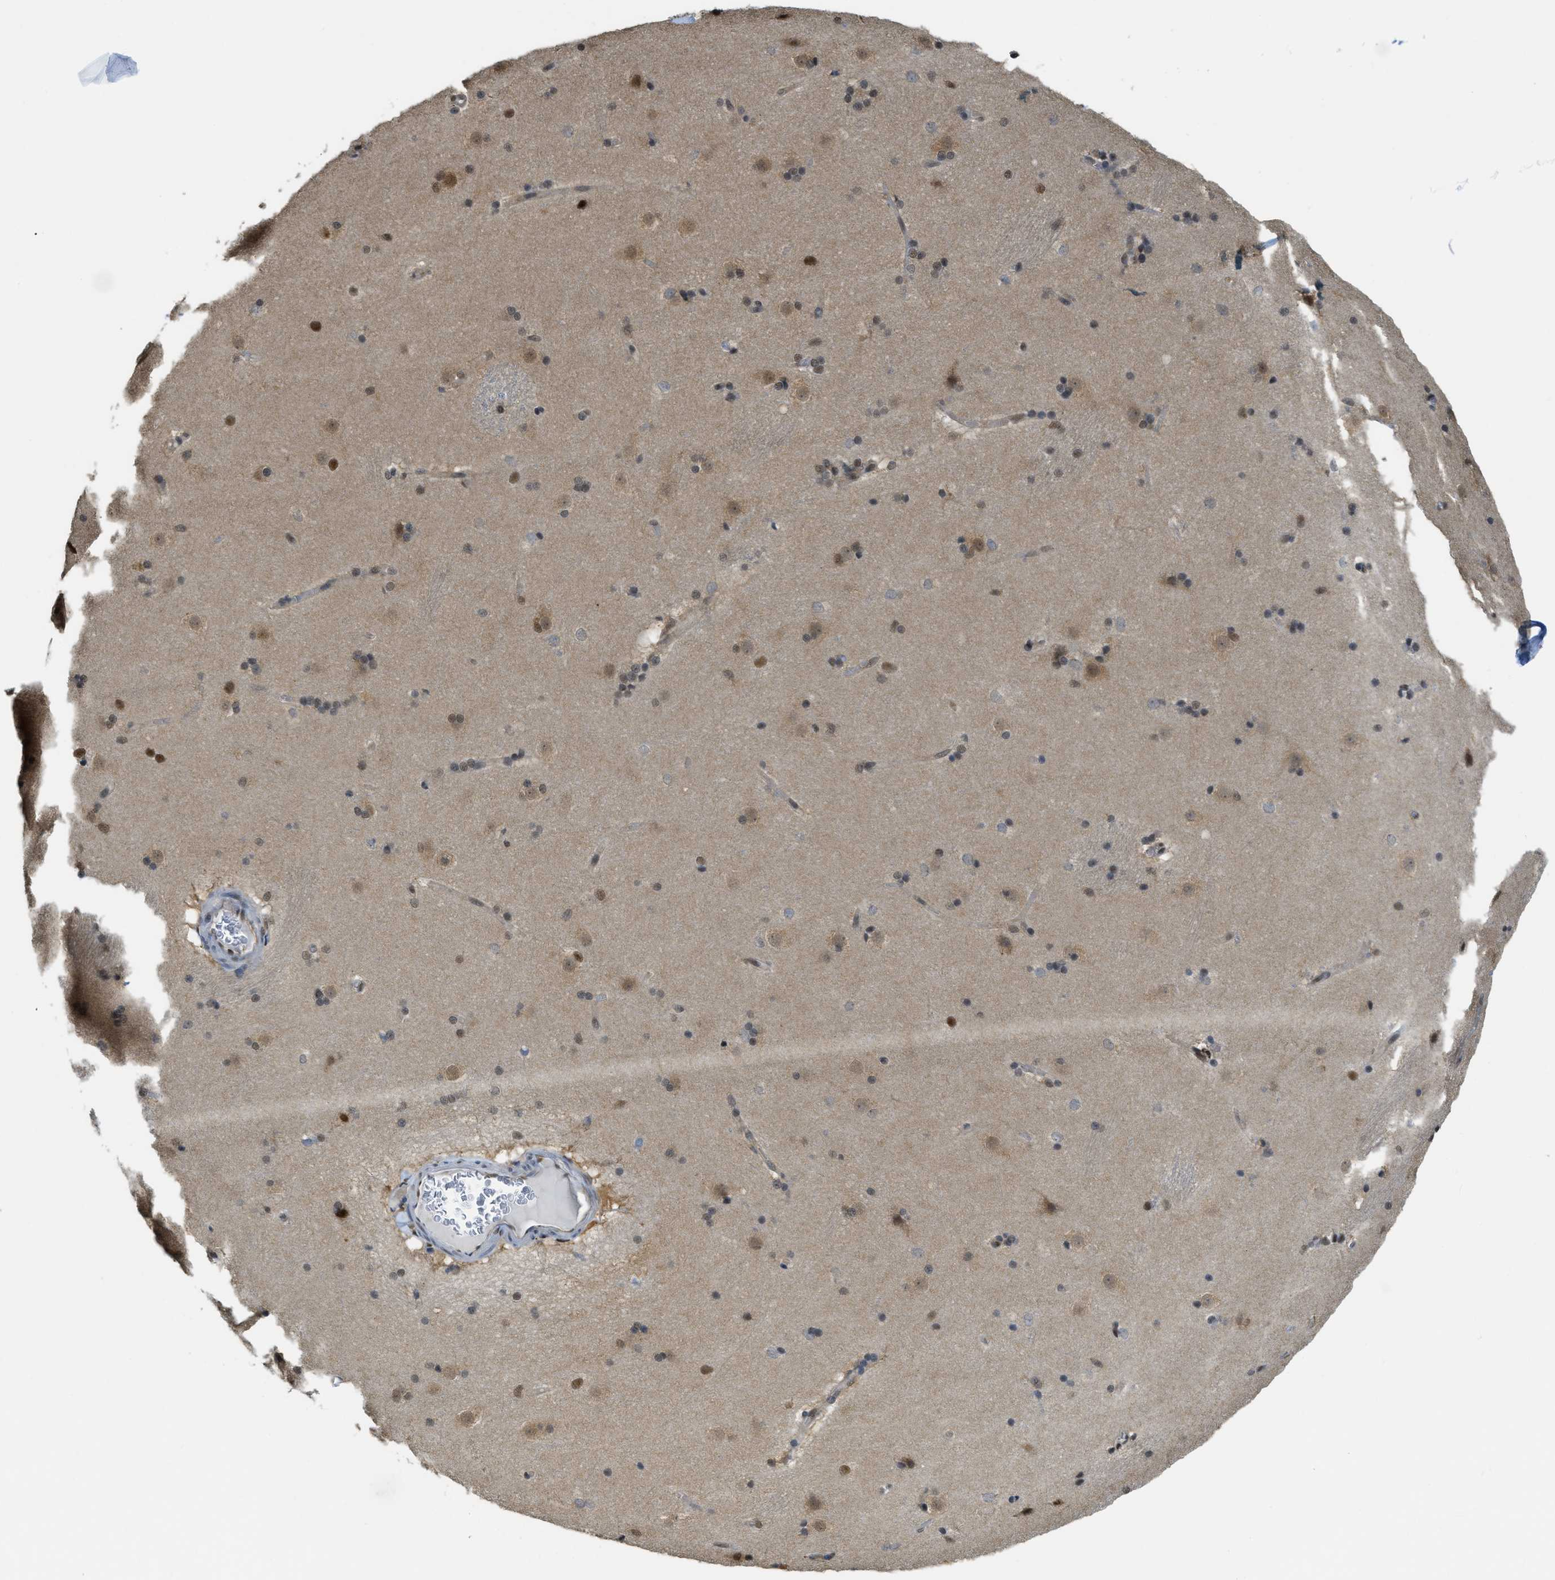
{"staining": {"intensity": "strong", "quantity": "25%-75%", "location": "nuclear"}, "tissue": "caudate", "cell_type": "Glial cells", "image_type": "normal", "snomed": [{"axis": "morphology", "description": "Normal tissue, NOS"}, {"axis": "topography", "description": "Lateral ventricle wall"}], "caption": "Protein expression analysis of normal caudate demonstrates strong nuclear expression in approximately 25%-75% of glial cells. The protein is stained brown, and the nuclei are stained in blue (DAB (3,3'-diaminobenzidine) IHC with brightfield microscopy, high magnification).", "gene": "PSMC5", "patient": {"sex": "female", "age": 19}}